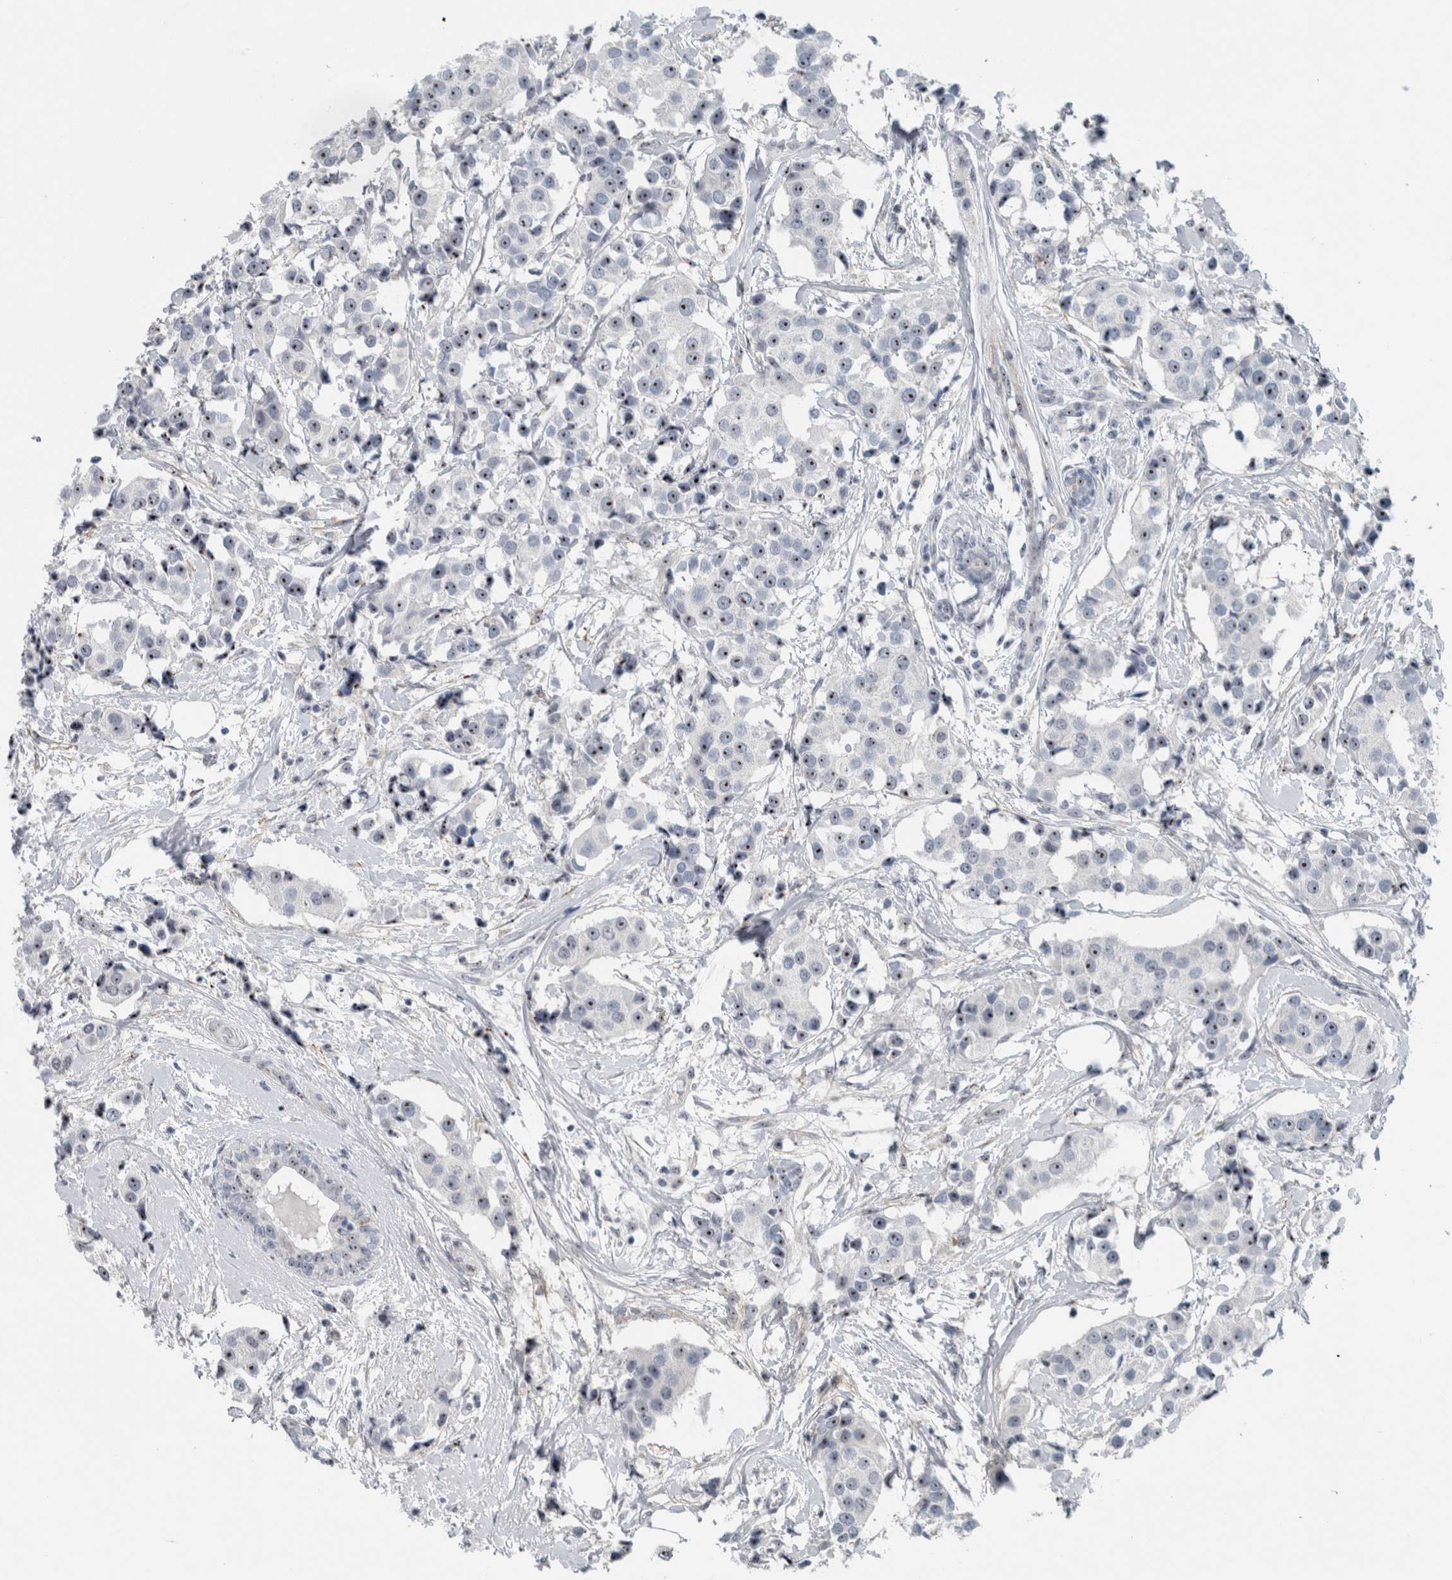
{"staining": {"intensity": "moderate", "quantity": ">75%", "location": "nuclear"}, "tissue": "breast cancer", "cell_type": "Tumor cells", "image_type": "cancer", "snomed": [{"axis": "morphology", "description": "Normal tissue, NOS"}, {"axis": "morphology", "description": "Duct carcinoma"}, {"axis": "topography", "description": "Breast"}], "caption": "A high-resolution histopathology image shows immunohistochemistry staining of invasive ductal carcinoma (breast), which displays moderate nuclear expression in approximately >75% of tumor cells. (DAB (3,3'-diaminobenzidine) = brown stain, brightfield microscopy at high magnification).", "gene": "UTP6", "patient": {"sex": "female", "age": 39}}